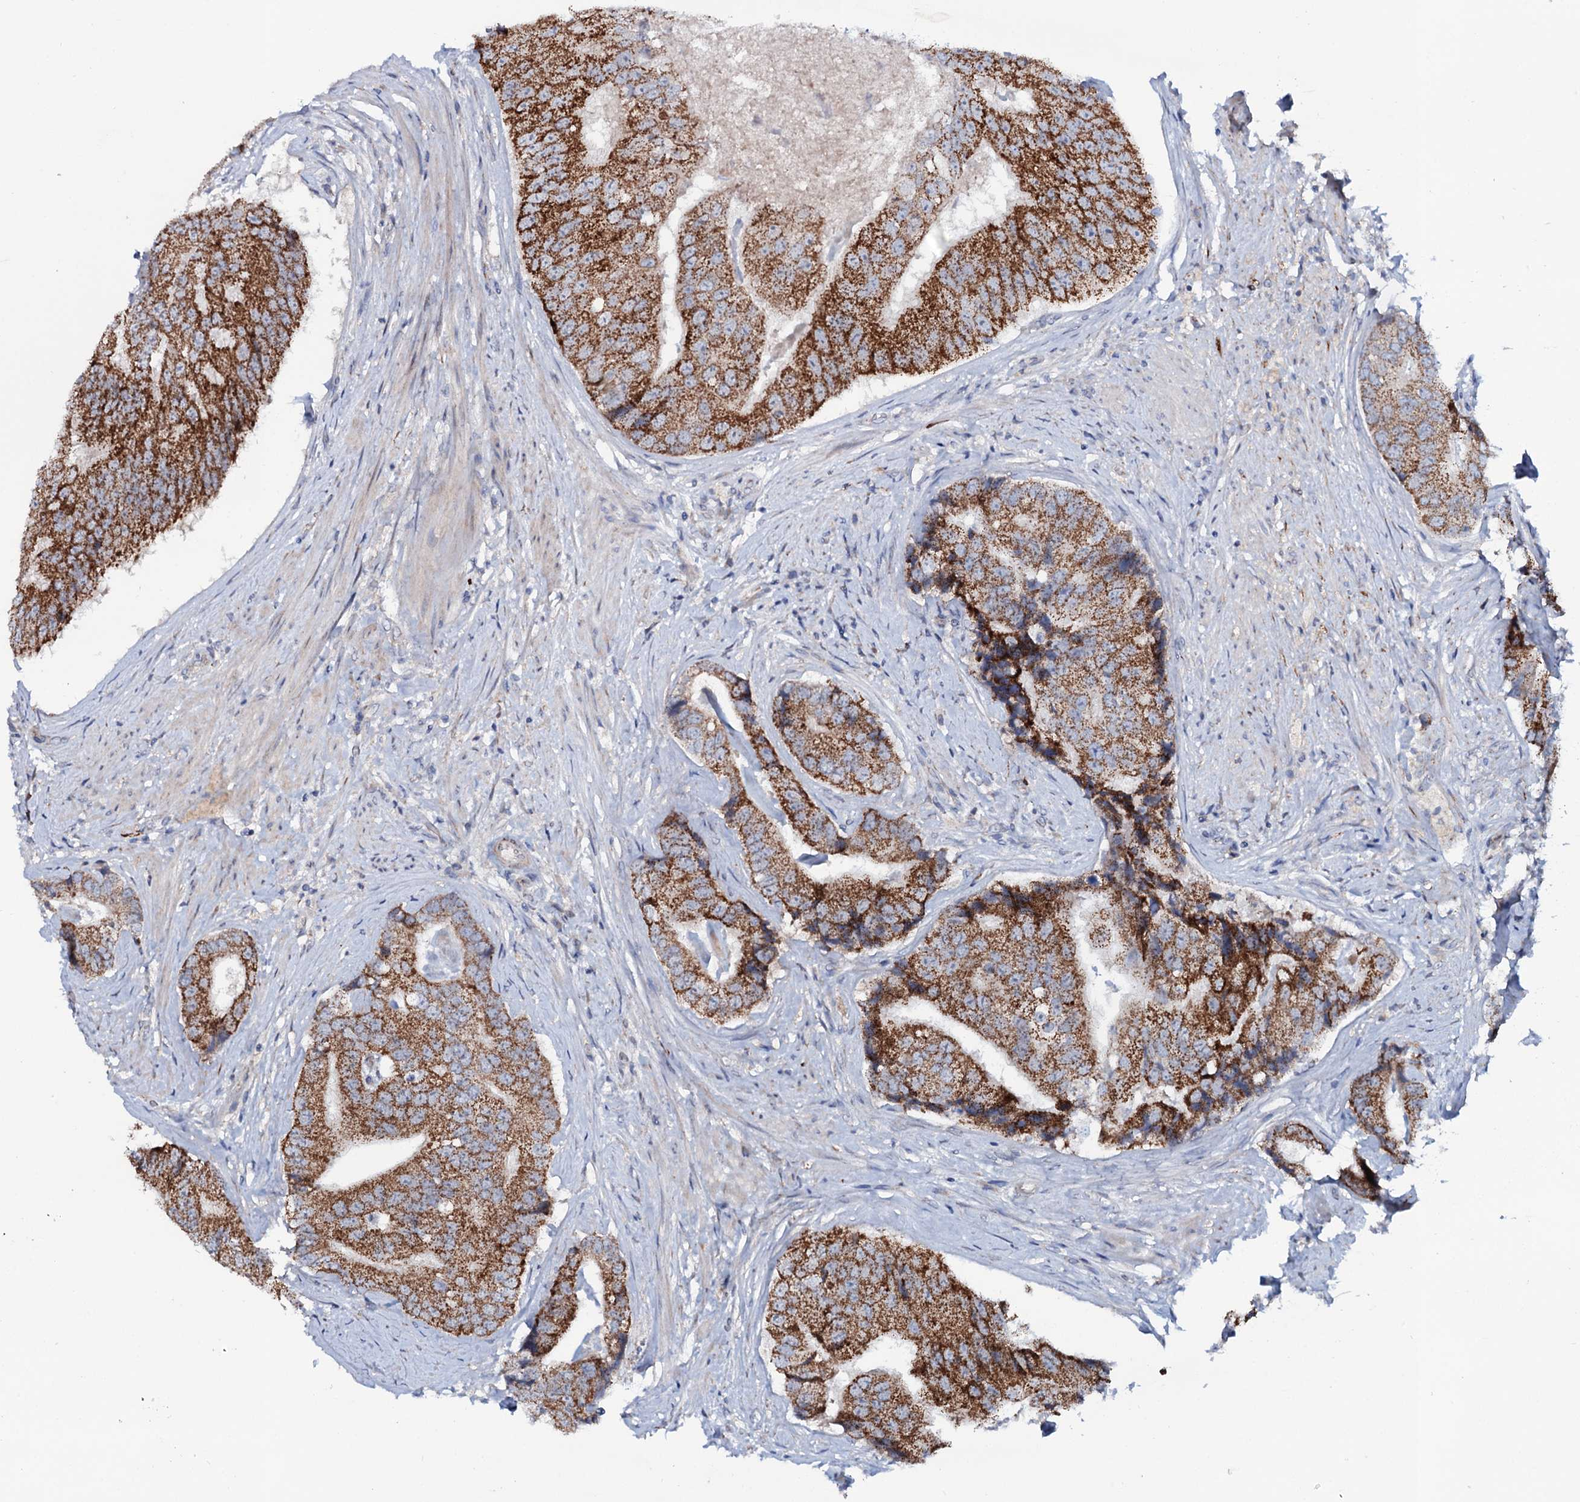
{"staining": {"intensity": "strong", "quantity": ">75%", "location": "cytoplasmic/membranous"}, "tissue": "prostate cancer", "cell_type": "Tumor cells", "image_type": "cancer", "snomed": [{"axis": "morphology", "description": "Adenocarcinoma, High grade"}, {"axis": "topography", "description": "Prostate"}], "caption": "DAB immunohistochemical staining of high-grade adenocarcinoma (prostate) shows strong cytoplasmic/membranous protein expression in approximately >75% of tumor cells.", "gene": "PPP1R3D", "patient": {"sex": "male", "age": 70}}